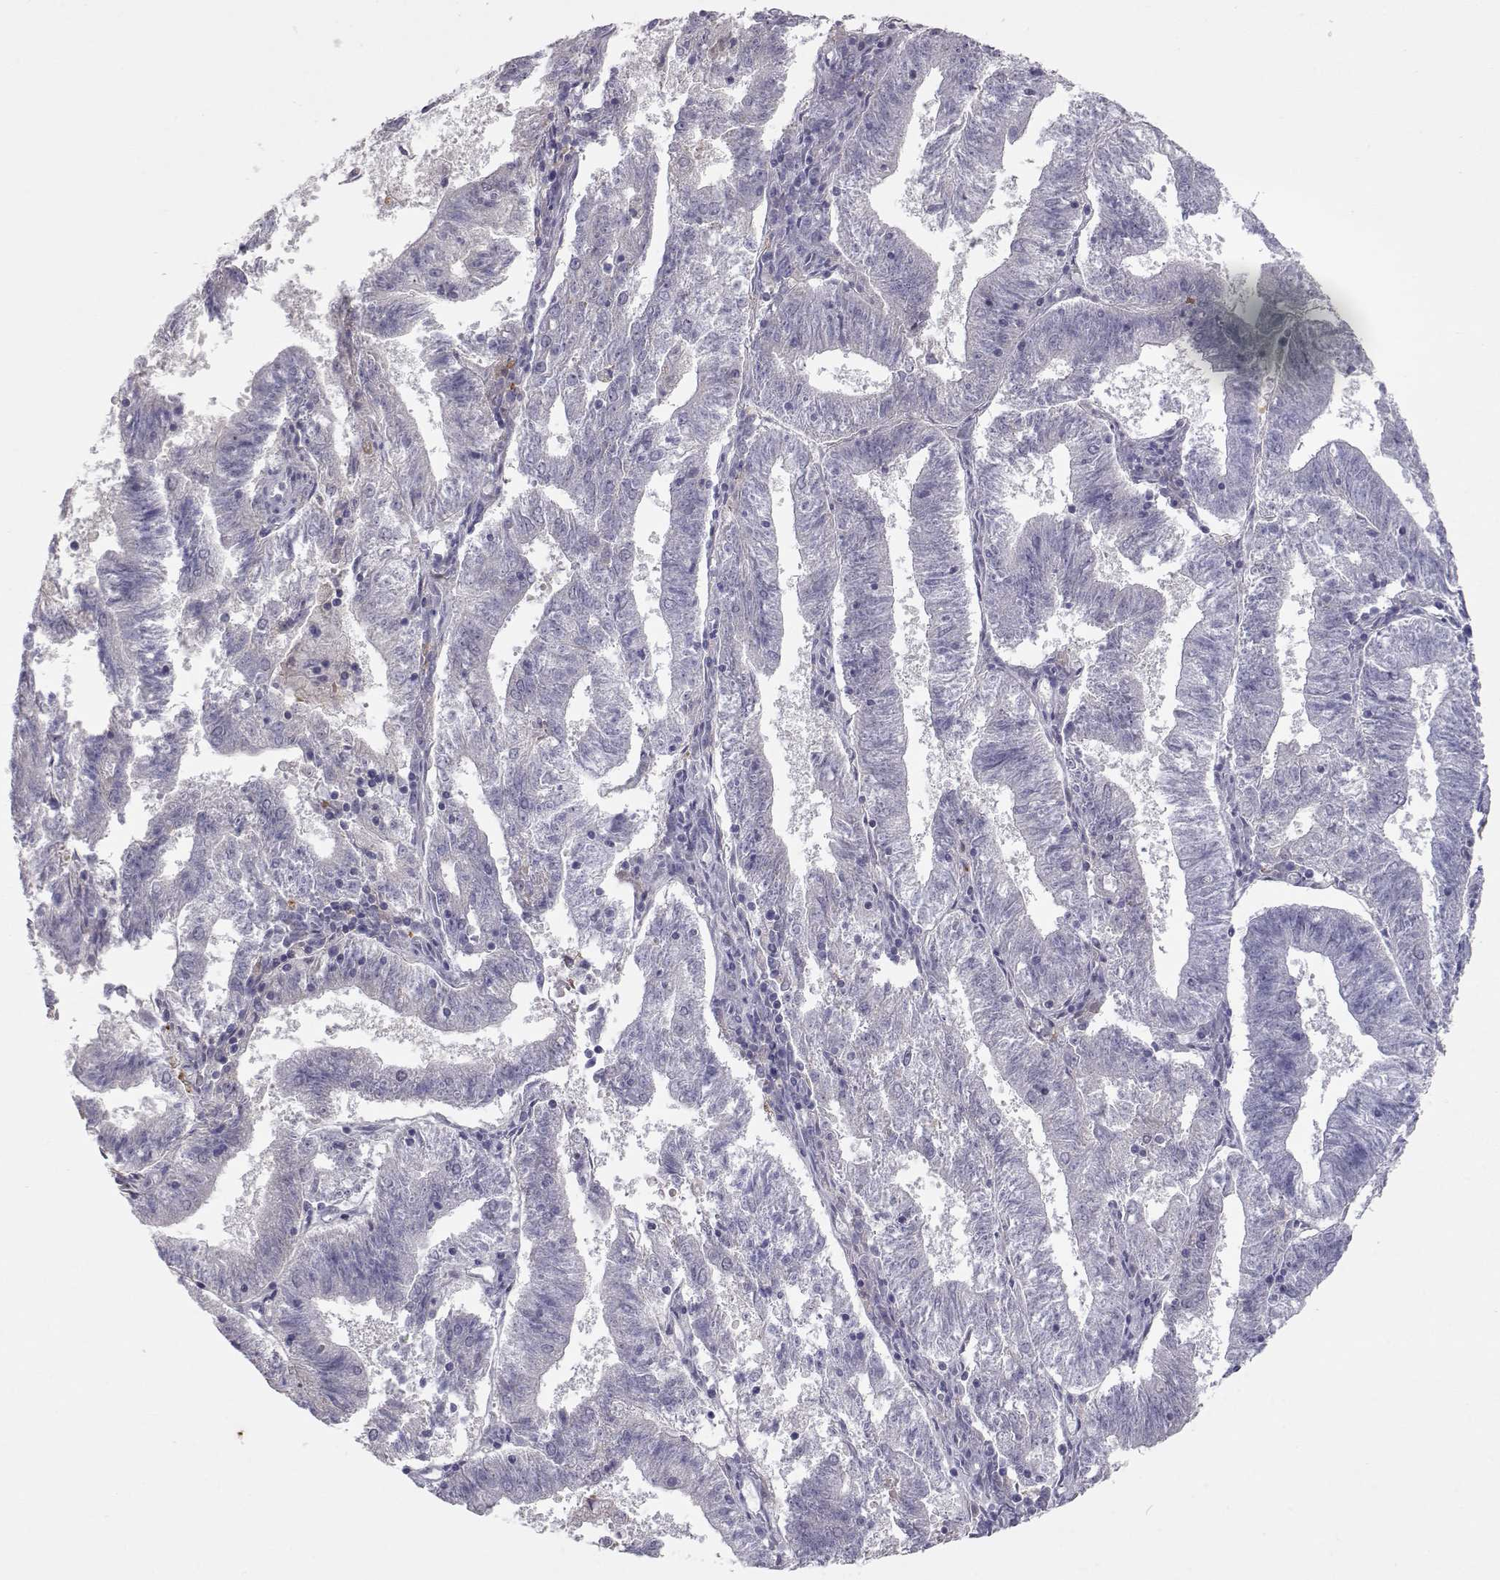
{"staining": {"intensity": "negative", "quantity": "none", "location": "none"}, "tissue": "endometrial cancer", "cell_type": "Tumor cells", "image_type": "cancer", "snomed": [{"axis": "morphology", "description": "Adenocarcinoma, NOS"}, {"axis": "topography", "description": "Endometrium"}], "caption": "This is a micrograph of immunohistochemistry (IHC) staining of endometrial cancer, which shows no staining in tumor cells. Brightfield microscopy of IHC stained with DAB (3,3'-diaminobenzidine) (brown) and hematoxylin (blue), captured at high magnification.", "gene": "NPVF", "patient": {"sex": "female", "age": 82}}